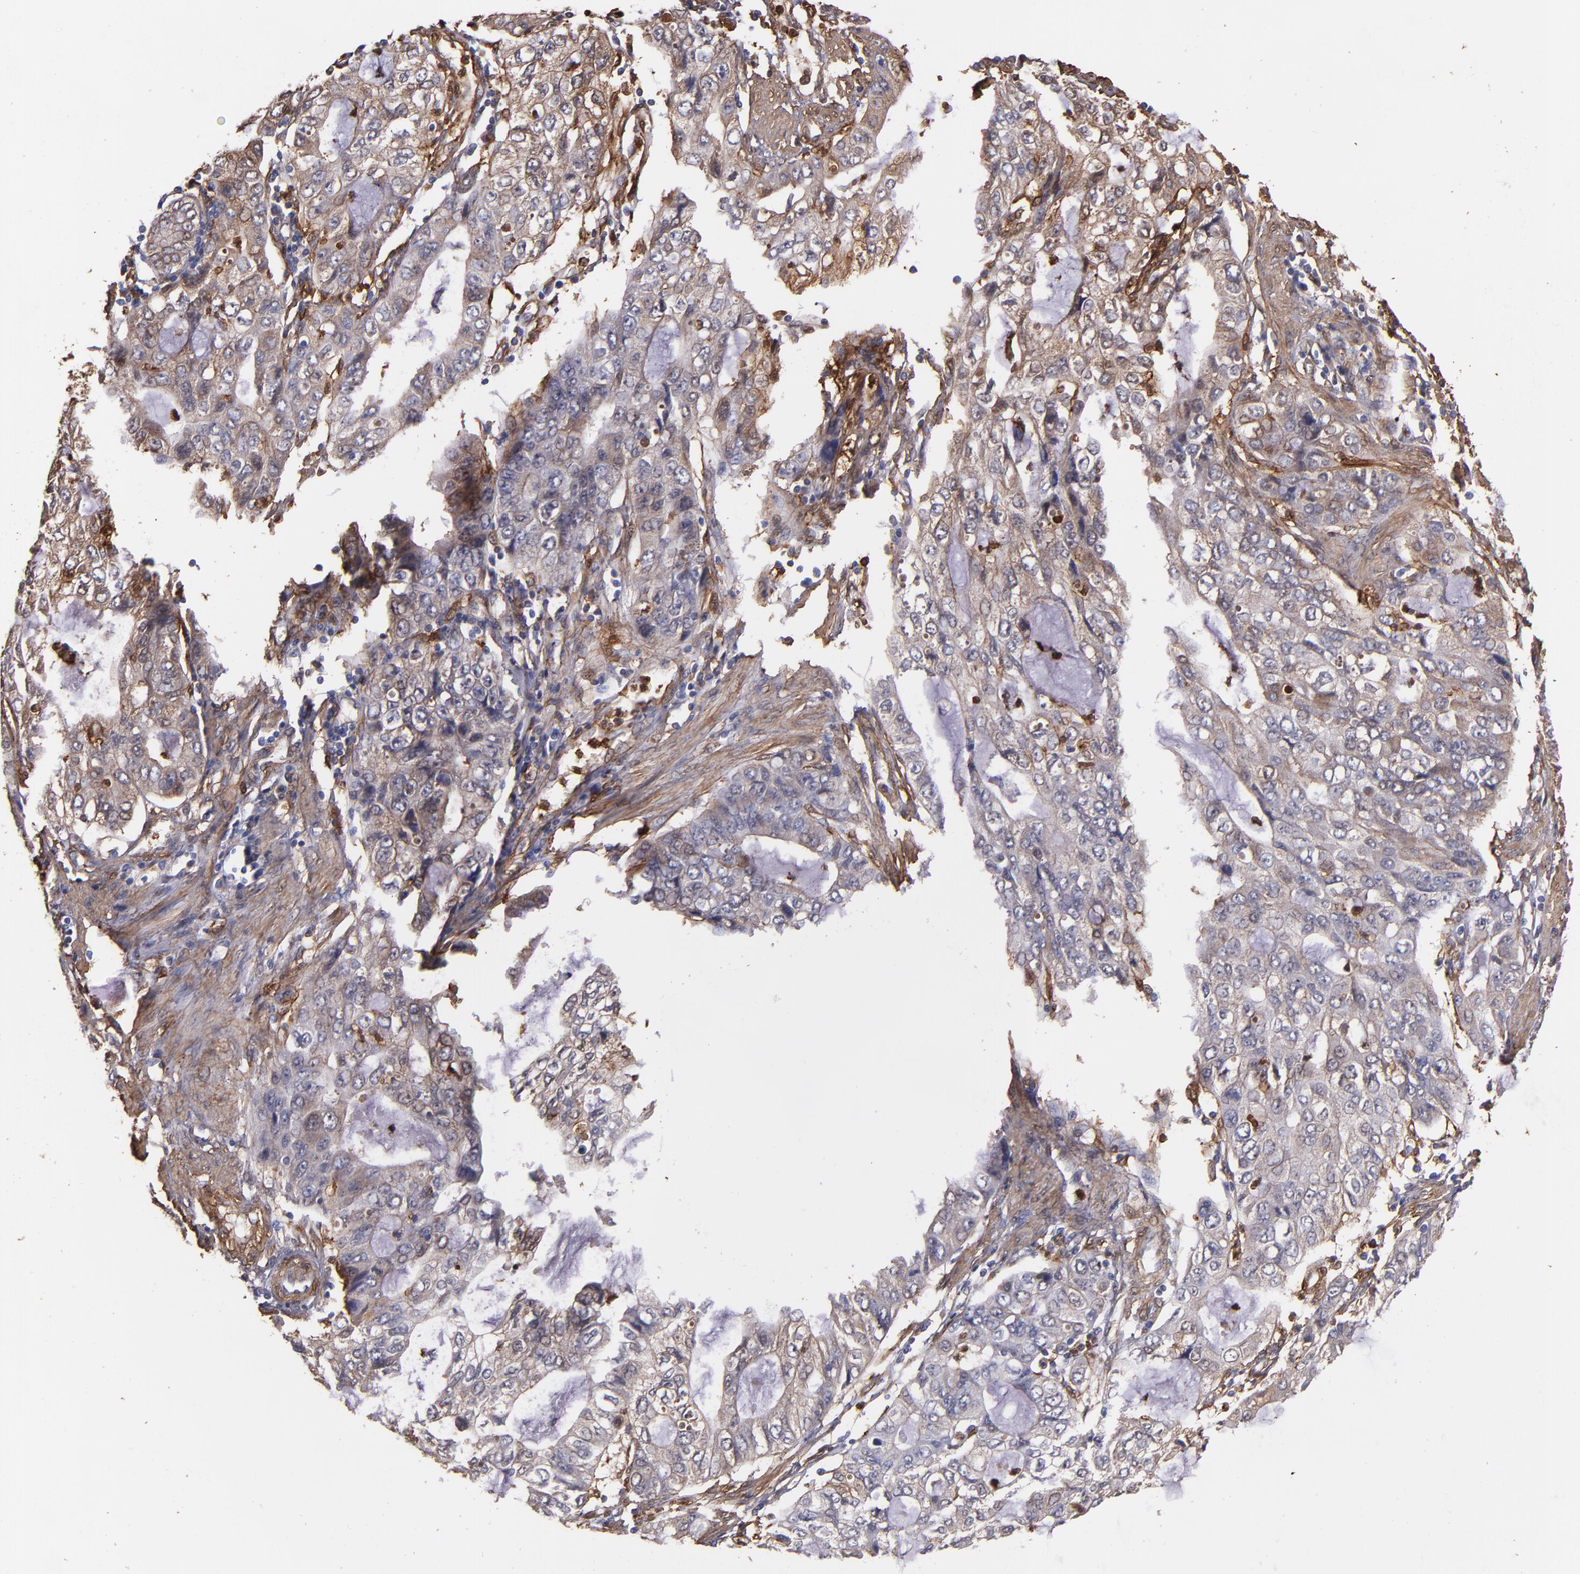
{"staining": {"intensity": "moderate", "quantity": "25%-75%", "location": "cytoplasmic/membranous"}, "tissue": "stomach cancer", "cell_type": "Tumor cells", "image_type": "cancer", "snomed": [{"axis": "morphology", "description": "Adenocarcinoma, NOS"}, {"axis": "topography", "description": "Stomach, upper"}], "caption": "Immunohistochemistry of stomach cancer exhibits medium levels of moderate cytoplasmic/membranous expression in about 25%-75% of tumor cells.", "gene": "VCL", "patient": {"sex": "female", "age": 52}}